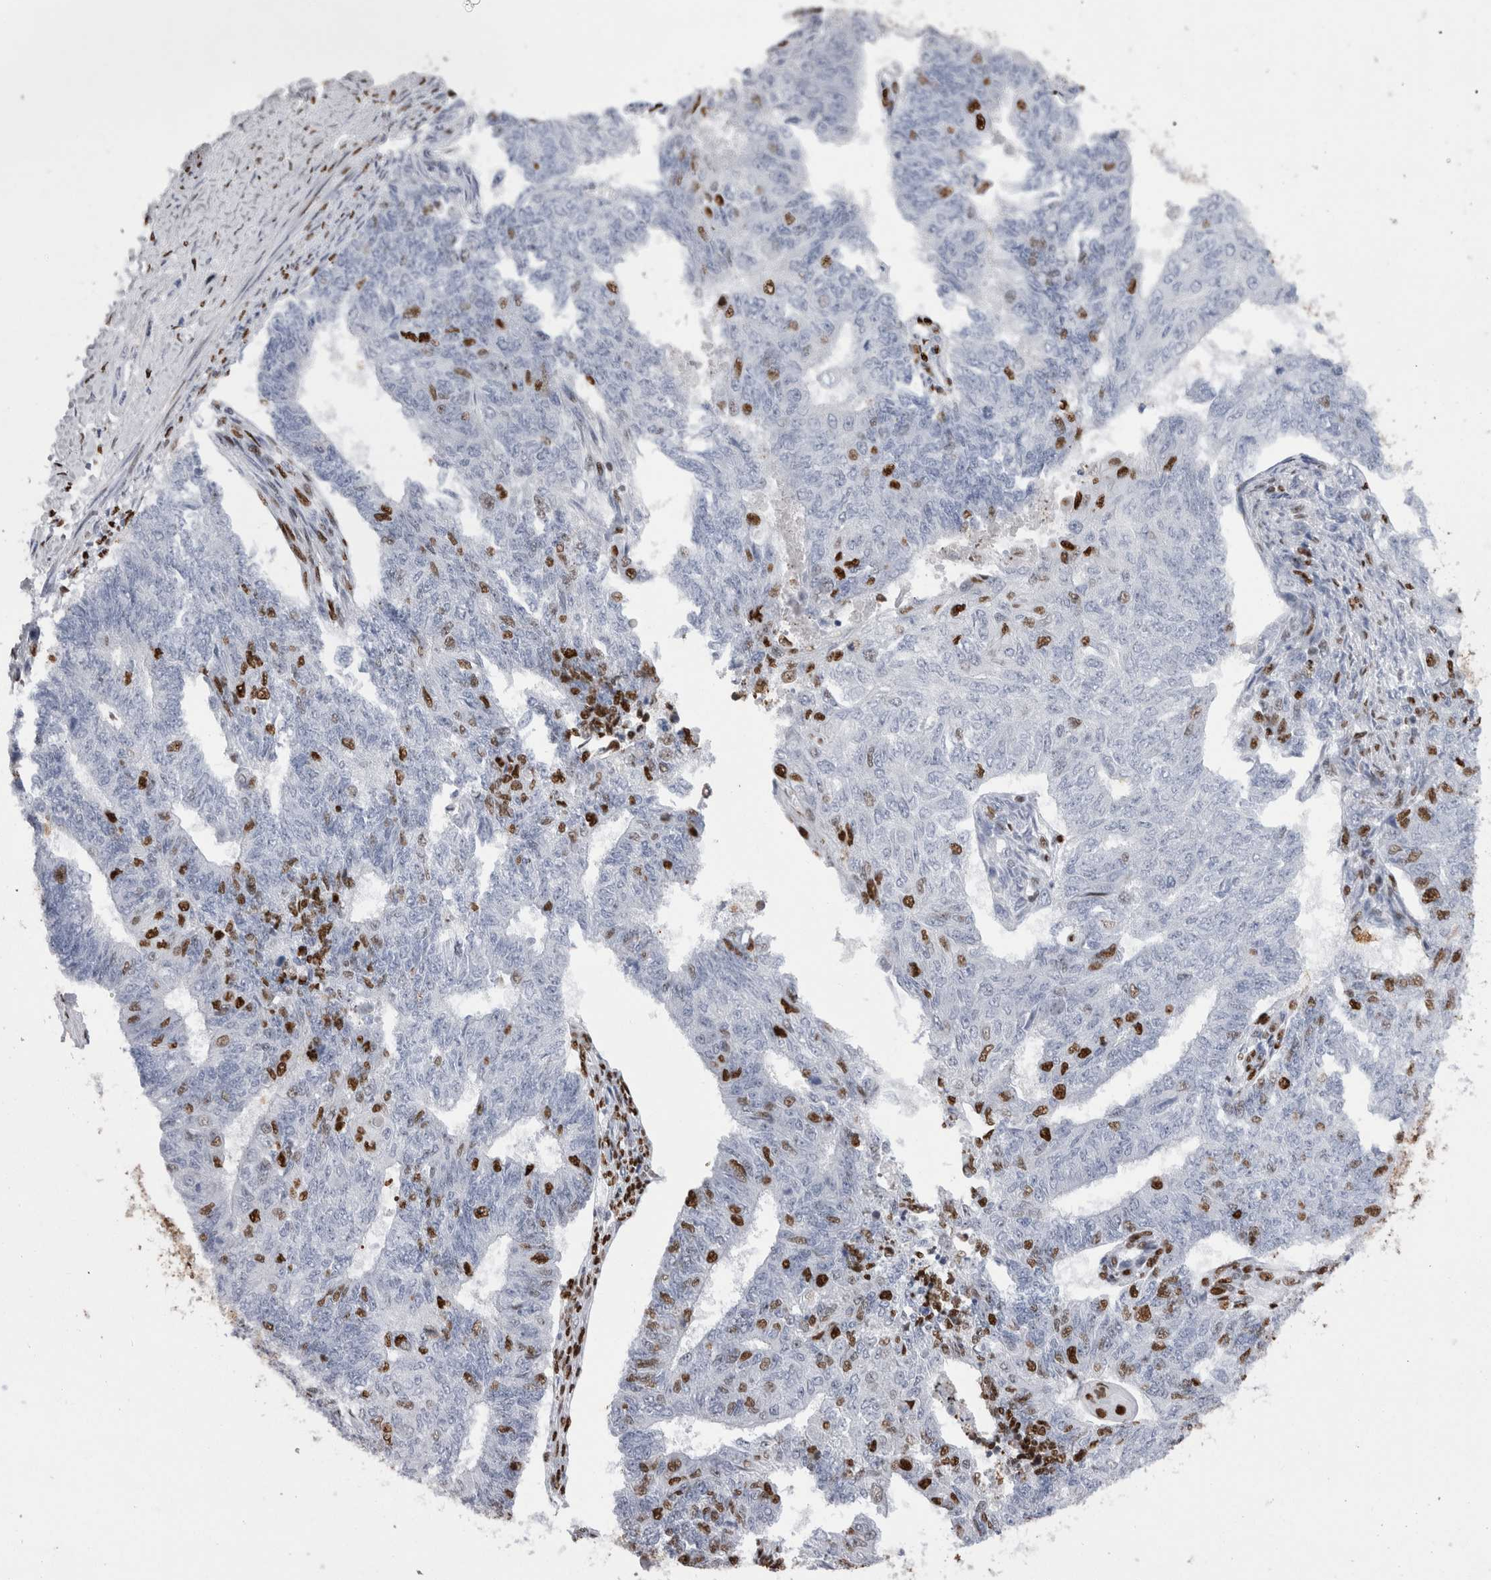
{"staining": {"intensity": "strong", "quantity": "<25%", "location": "nuclear"}, "tissue": "endometrial cancer", "cell_type": "Tumor cells", "image_type": "cancer", "snomed": [{"axis": "morphology", "description": "Adenocarcinoma, NOS"}, {"axis": "topography", "description": "Endometrium"}], "caption": "Strong nuclear protein expression is identified in approximately <25% of tumor cells in endometrial cancer.", "gene": "ALPK3", "patient": {"sex": "female", "age": 32}}